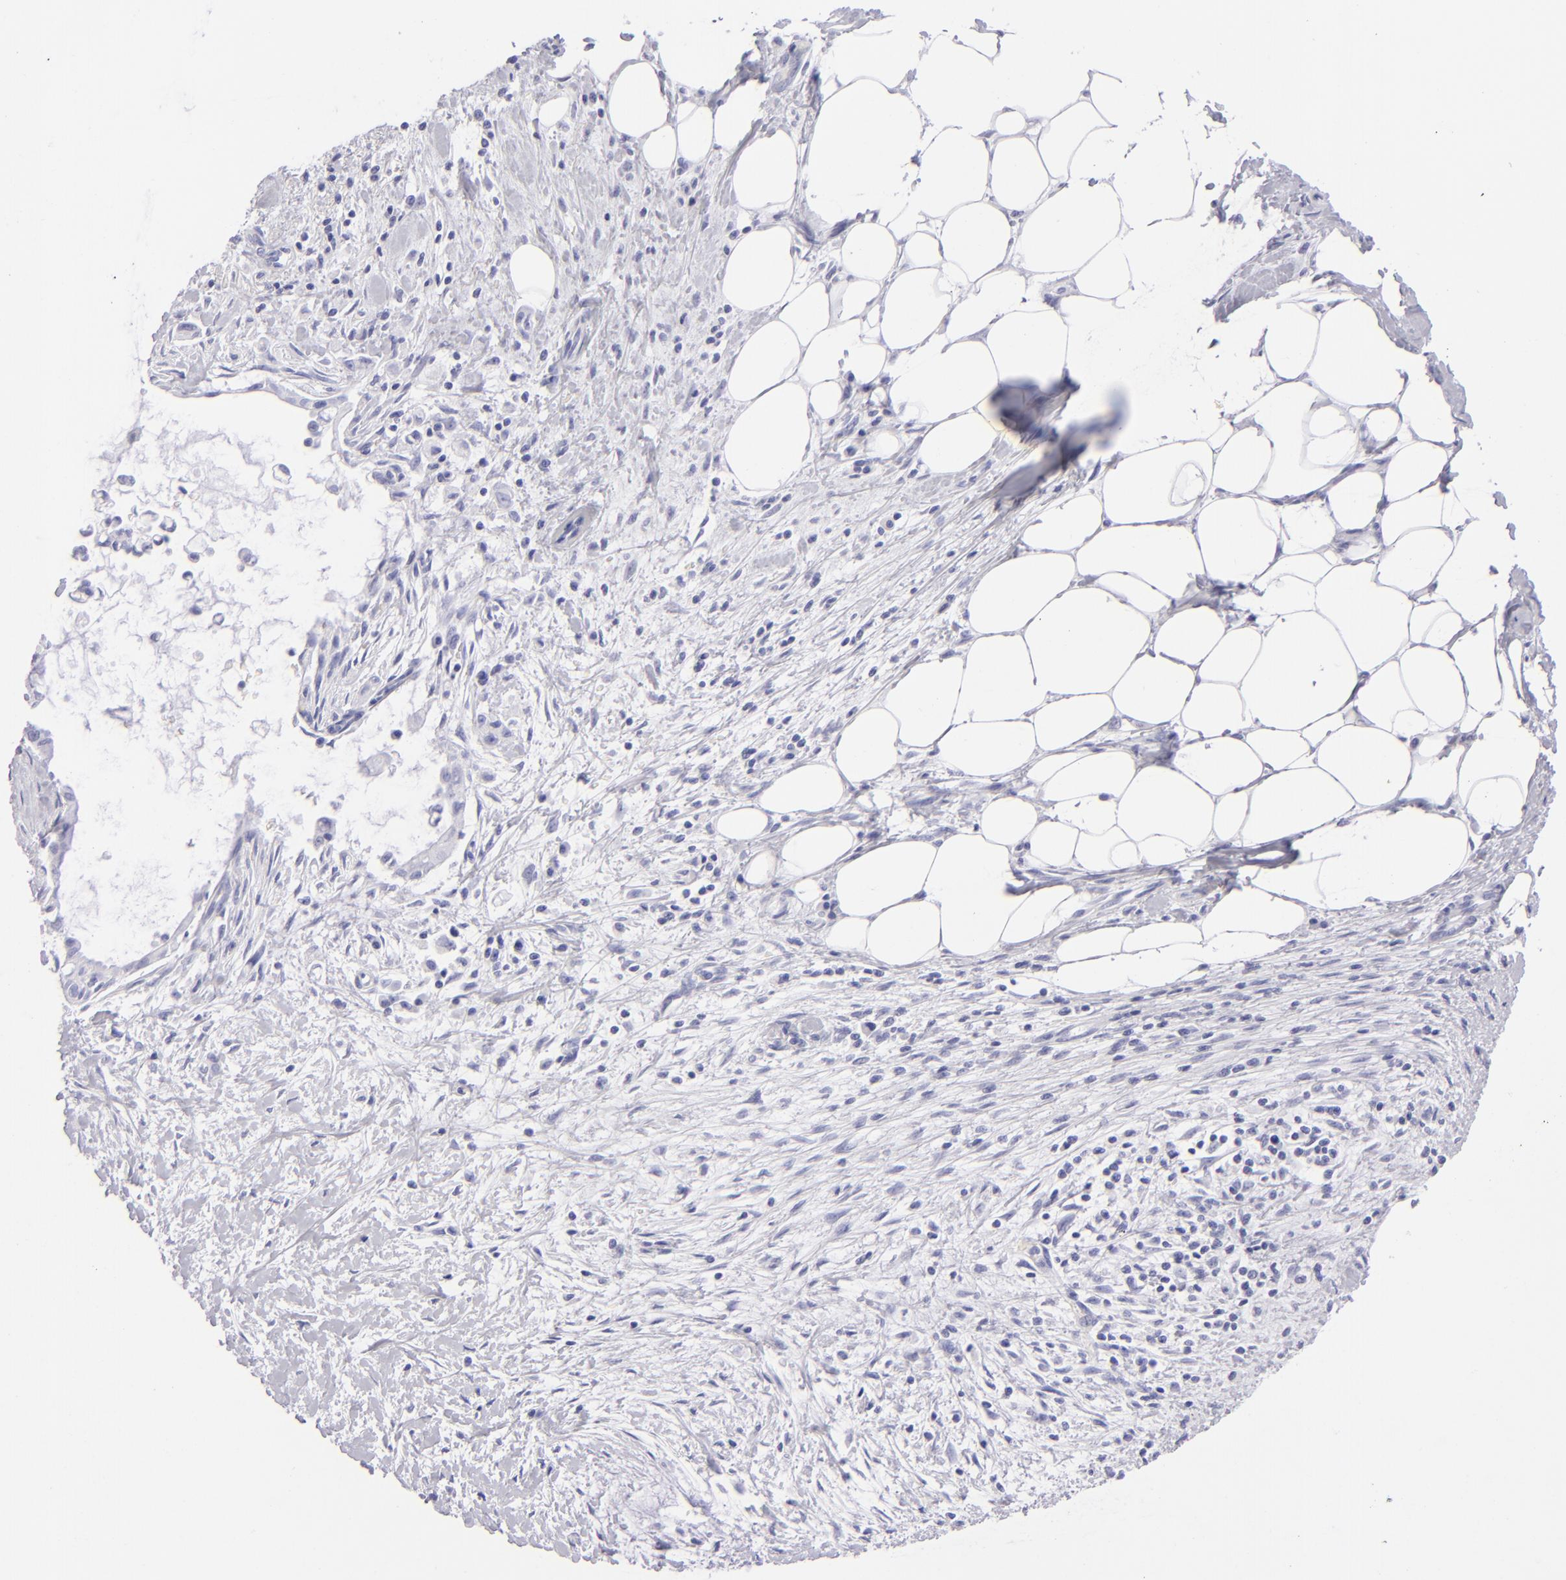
{"staining": {"intensity": "negative", "quantity": "none", "location": "none"}, "tissue": "pancreatic cancer", "cell_type": "Tumor cells", "image_type": "cancer", "snomed": [{"axis": "morphology", "description": "Adenocarcinoma, NOS"}, {"axis": "topography", "description": "Pancreas"}], "caption": "There is no significant positivity in tumor cells of adenocarcinoma (pancreatic). (Stains: DAB (3,3'-diaminobenzidine) immunohistochemistry (IHC) with hematoxylin counter stain, Microscopy: brightfield microscopy at high magnification).", "gene": "PVALB", "patient": {"sex": "male", "age": 59}}